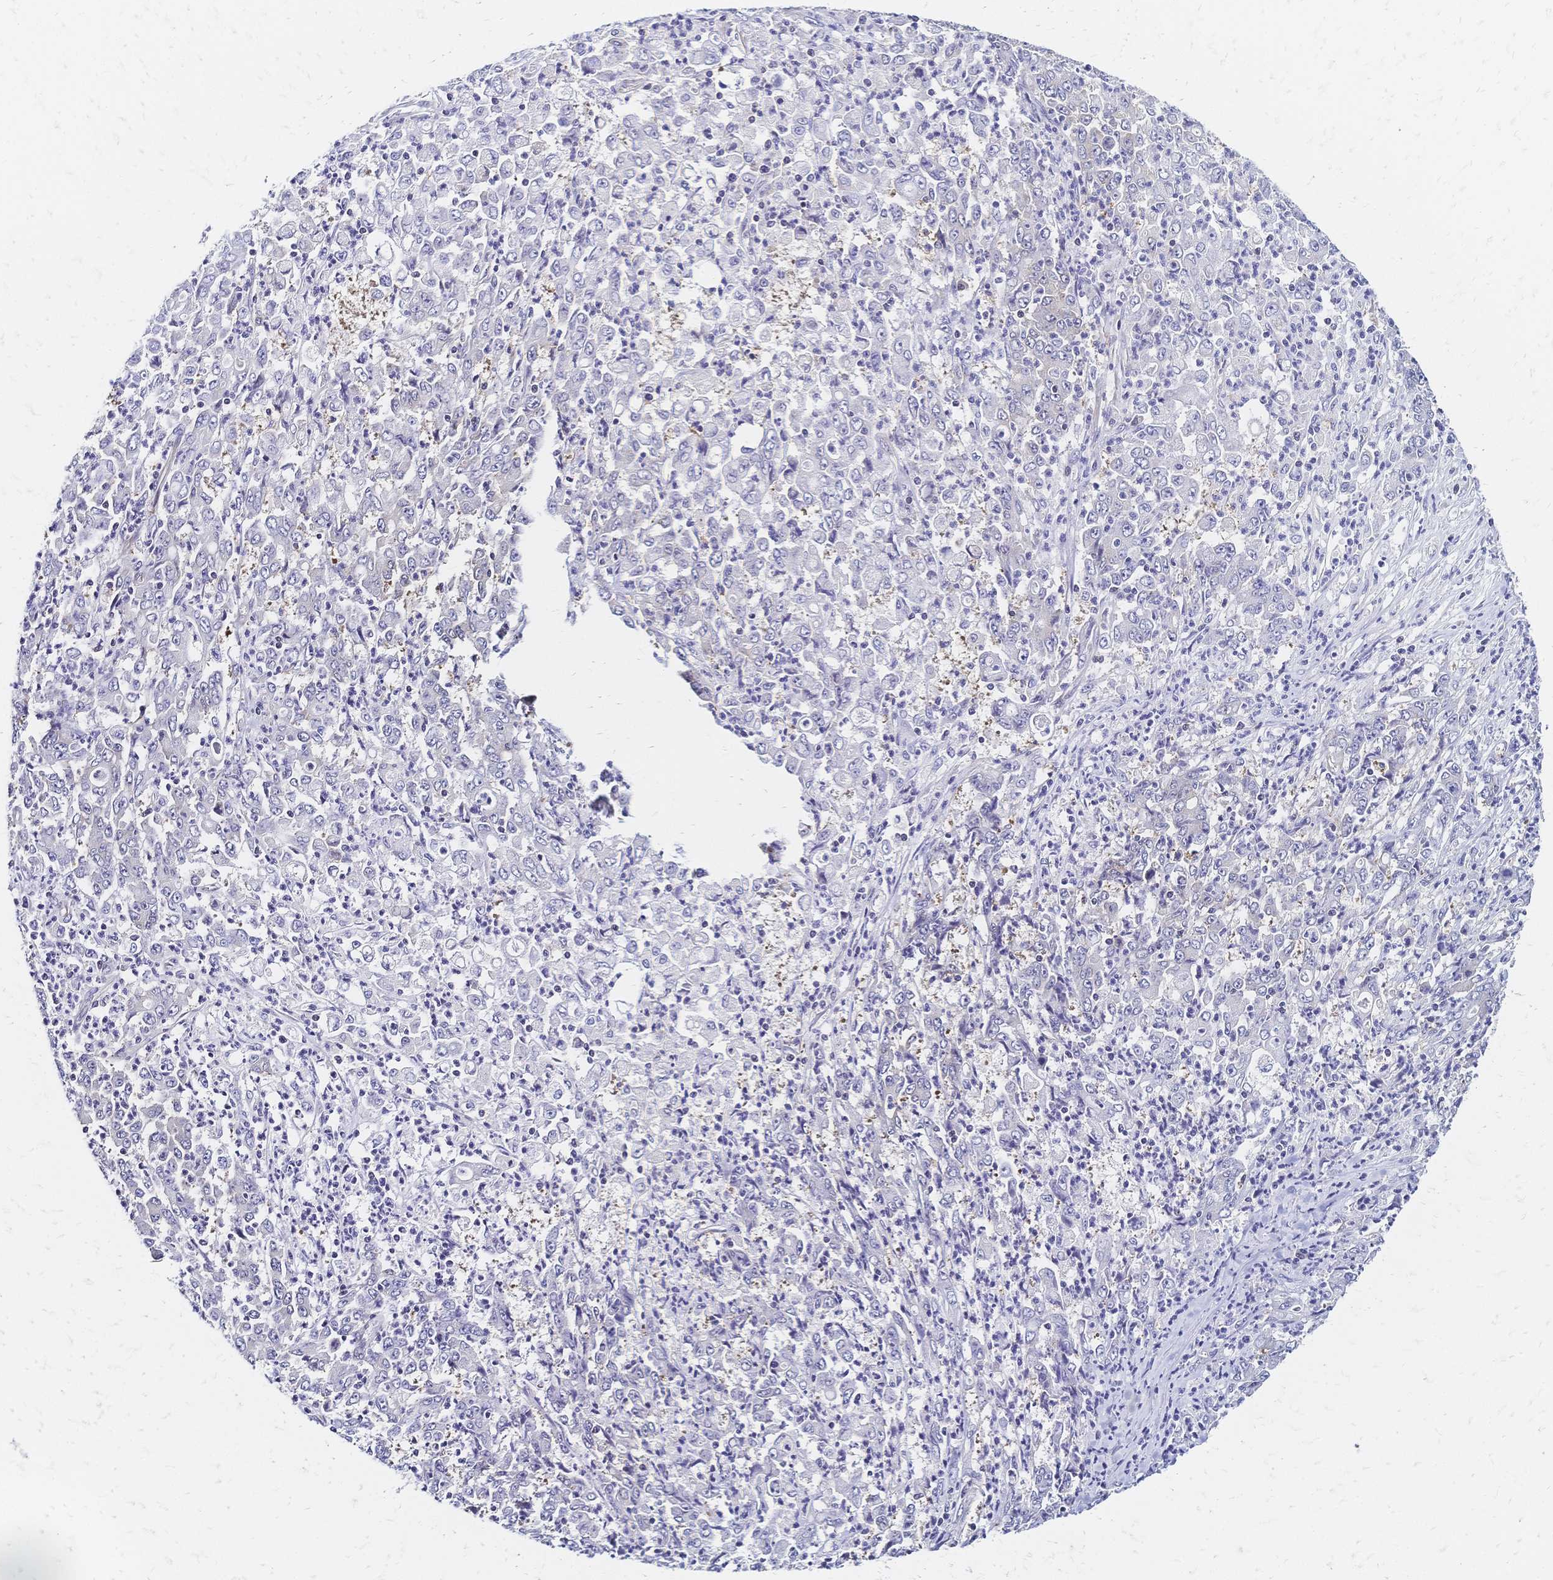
{"staining": {"intensity": "negative", "quantity": "none", "location": "none"}, "tissue": "stomach cancer", "cell_type": "Tumor cells", "image_type": "cancer", "snomed": [{"axis": "morphology", "description": "Adenocarcinoma, NOS"}, {"axis": "topography", "description": "Stomach, lower"}], "caption": "Stomach cancer was stained to show a protein in brown. There is no significant staining in tumor cells.", "gene": "CBX7", "patient": {"sex": "female", "age": 71}}